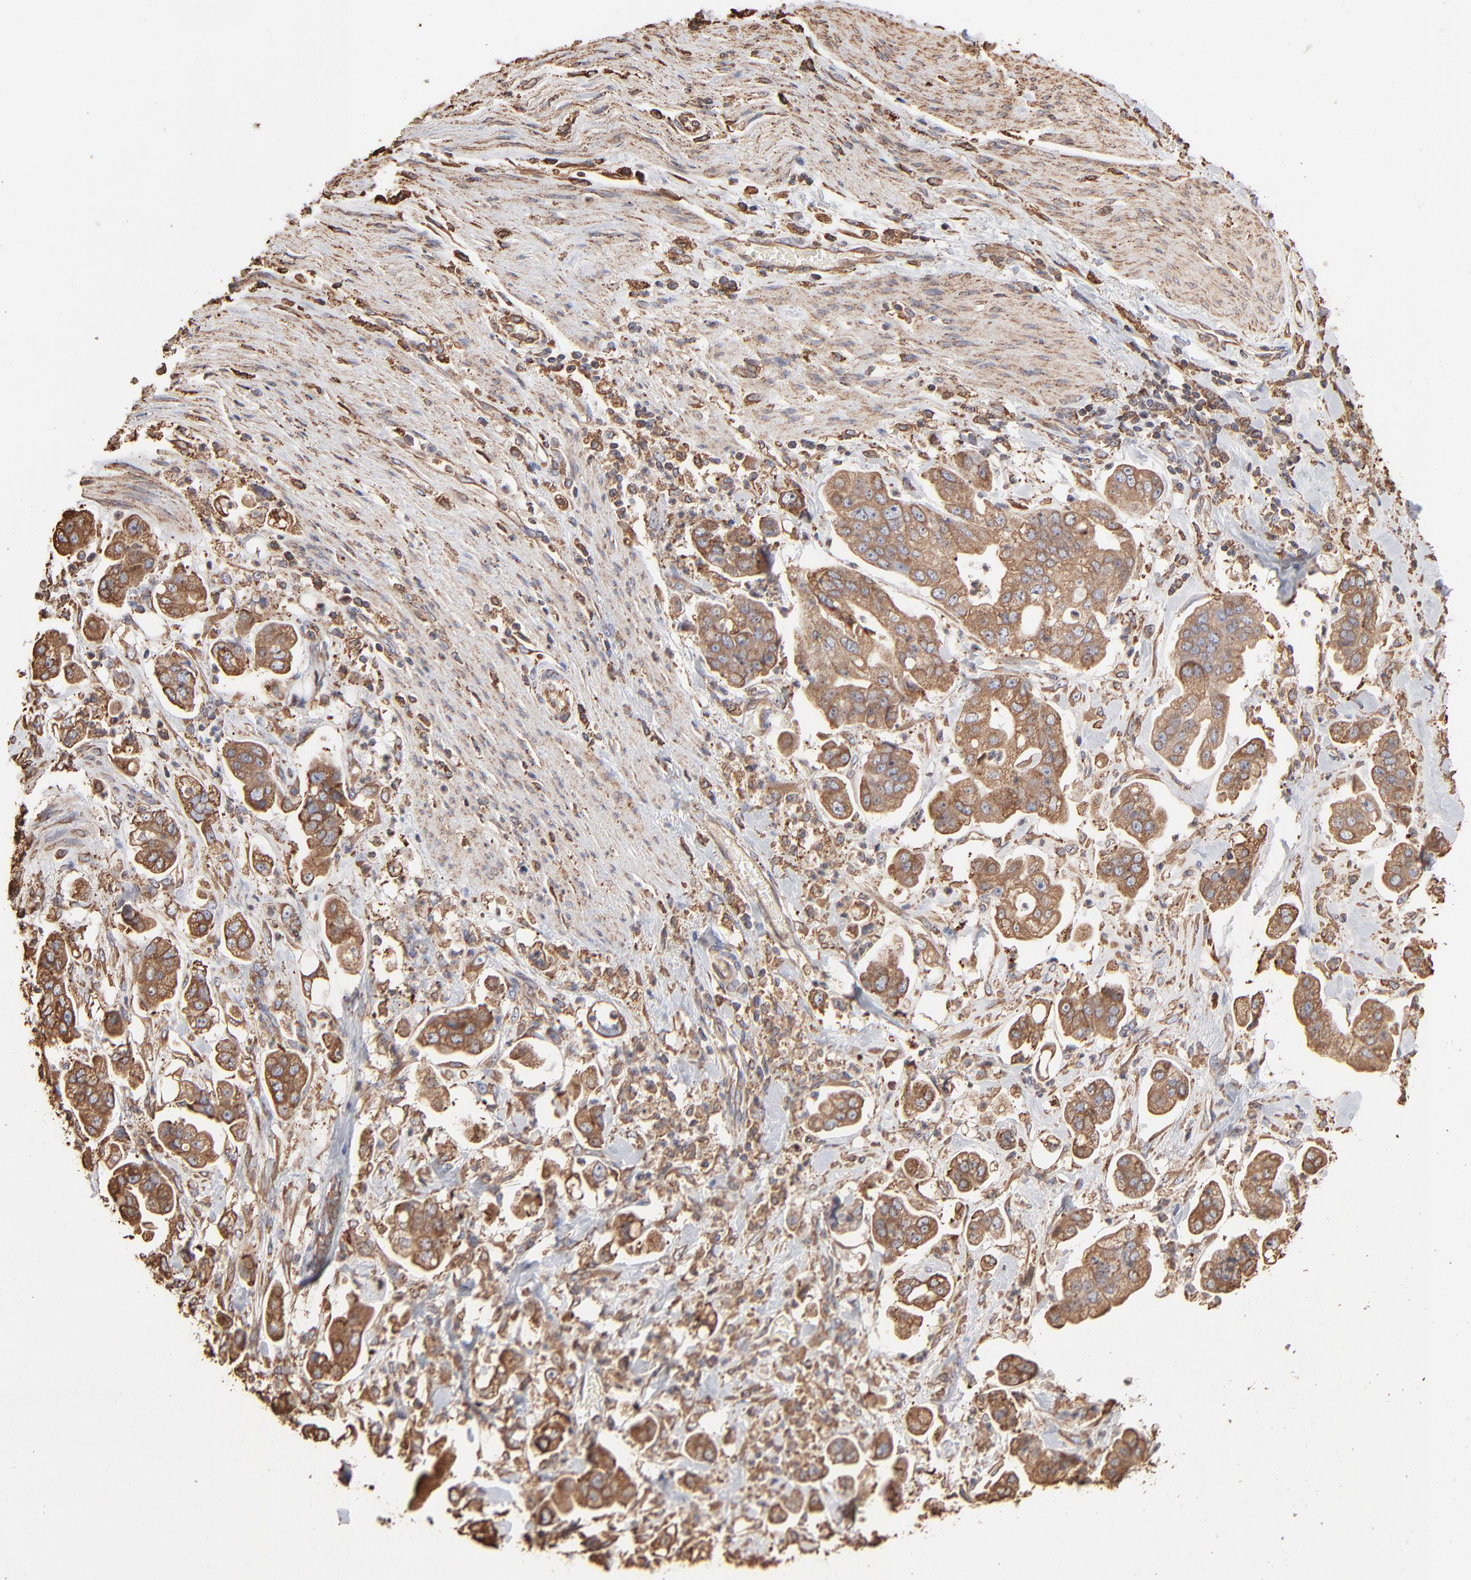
{"staining": {"intensity": "moderate", "quantity": ">75%", "location": "cytoplasmic/membranous"}, "tissue": "stomach cancer", "cell_type": "Tumor cells", "image_type": "cancer", "snomed": [{"axis": "morphology", "description": "Adenocarcinoma, NOS"}, {"axis": "topography", "description": "Stomach"}], "caption": "A micrograph showing moderate cytoplasmic/membranous staining in about >75% of tumor cells in adenocarcinoma (stomach), as visualized by brown immunohistochemical staining.", "gene": "PDIA3", "patient": {"sex": "male", "age": 62}}